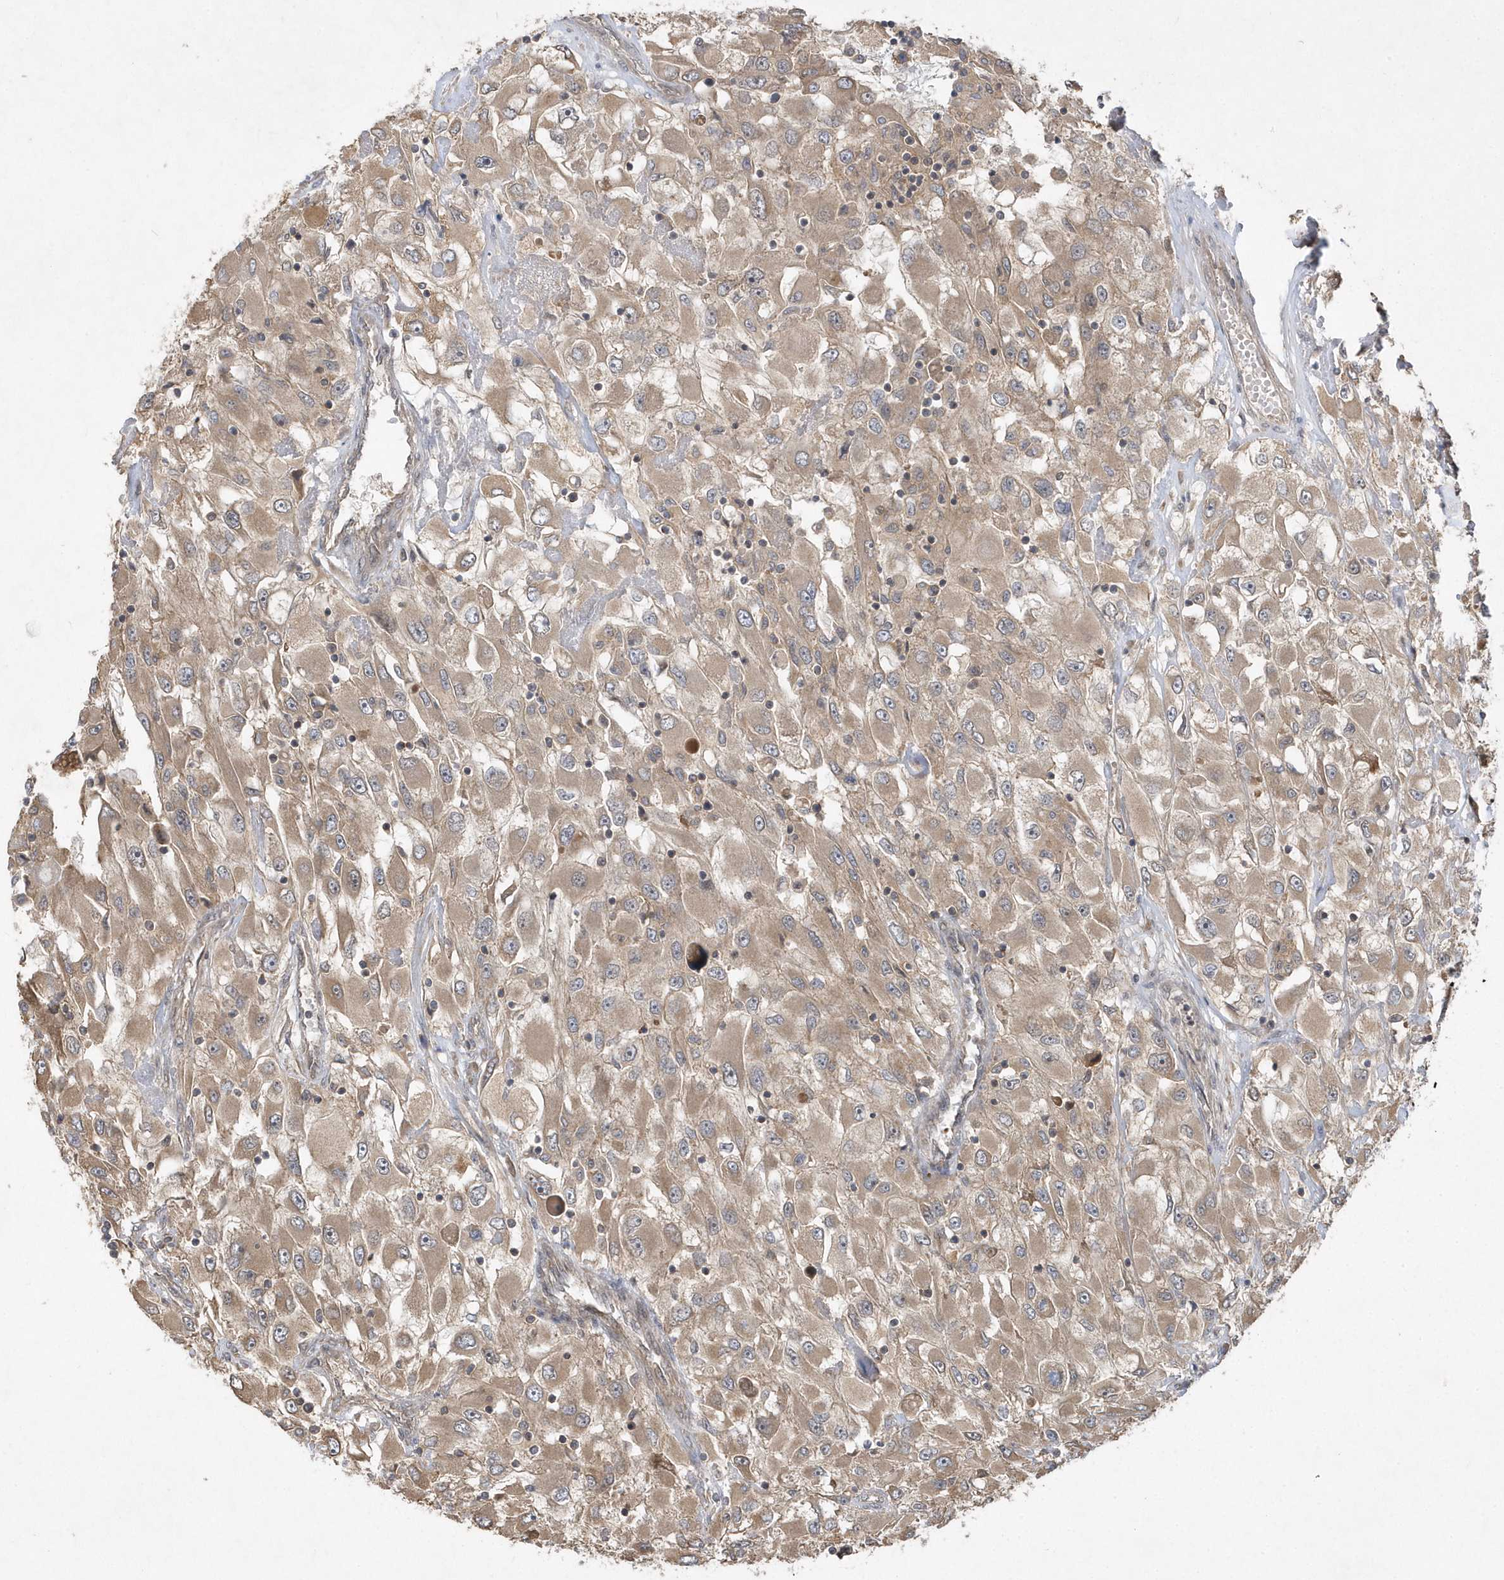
{"staining": {"intensity": "weak", "quantity": ">75%", "location": "cytoplasmic/membranous"}, "tissue": "renal cancer", "cell_type": "Tumor cells", "image_type": "cancer", "snomed": [{"axis": "morphology", "description": "Adenocarcinoma, NOS"}, {"axis": "topography", "description": "Kidney"}], "caption": "This photomicrograph reveals IHC staining of renal cancer, with low weak cytoplasmic/membranous expression in approximately >75% of tumor cells.", "gene": "GFM2", "patient": {"sex": "female", "age": 52}}